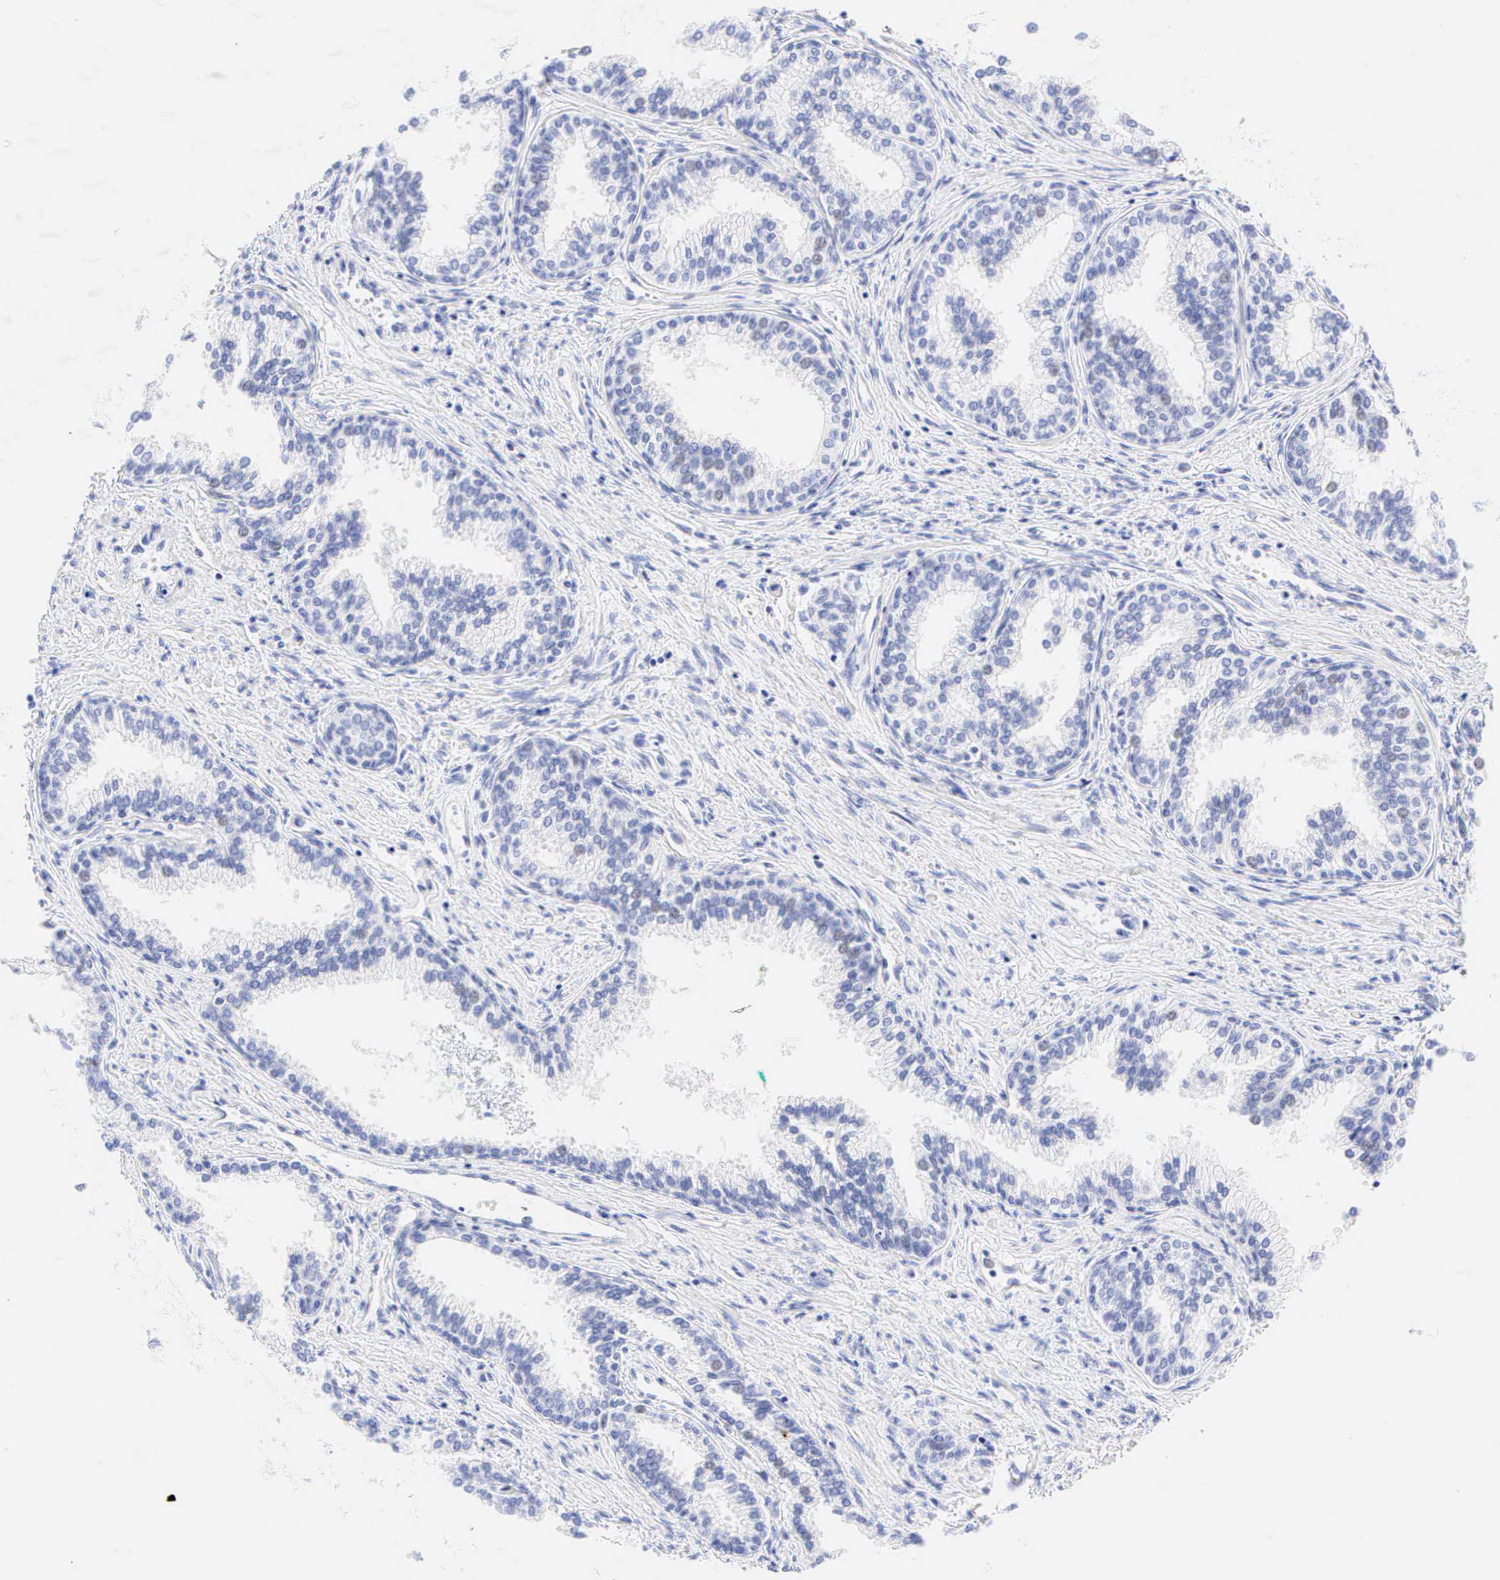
{"staining": {"intensity": "negative", "quantity": "none", "location": "none"}, "tissue": "prostate", "cell_type": "Glandular cells", "image_type": "normal", "snomed": [{"axis": "morphology", "description": "Normal tissue, NOS"}, {"axis": "topography", "description": "Prostate"}], "caption": "The immunohistochemistry (IHC) micrograph has no significant expression in glandular cells of prostate.", "gene": "KRT20", "patient": {"sex": "male", "age": 68}}